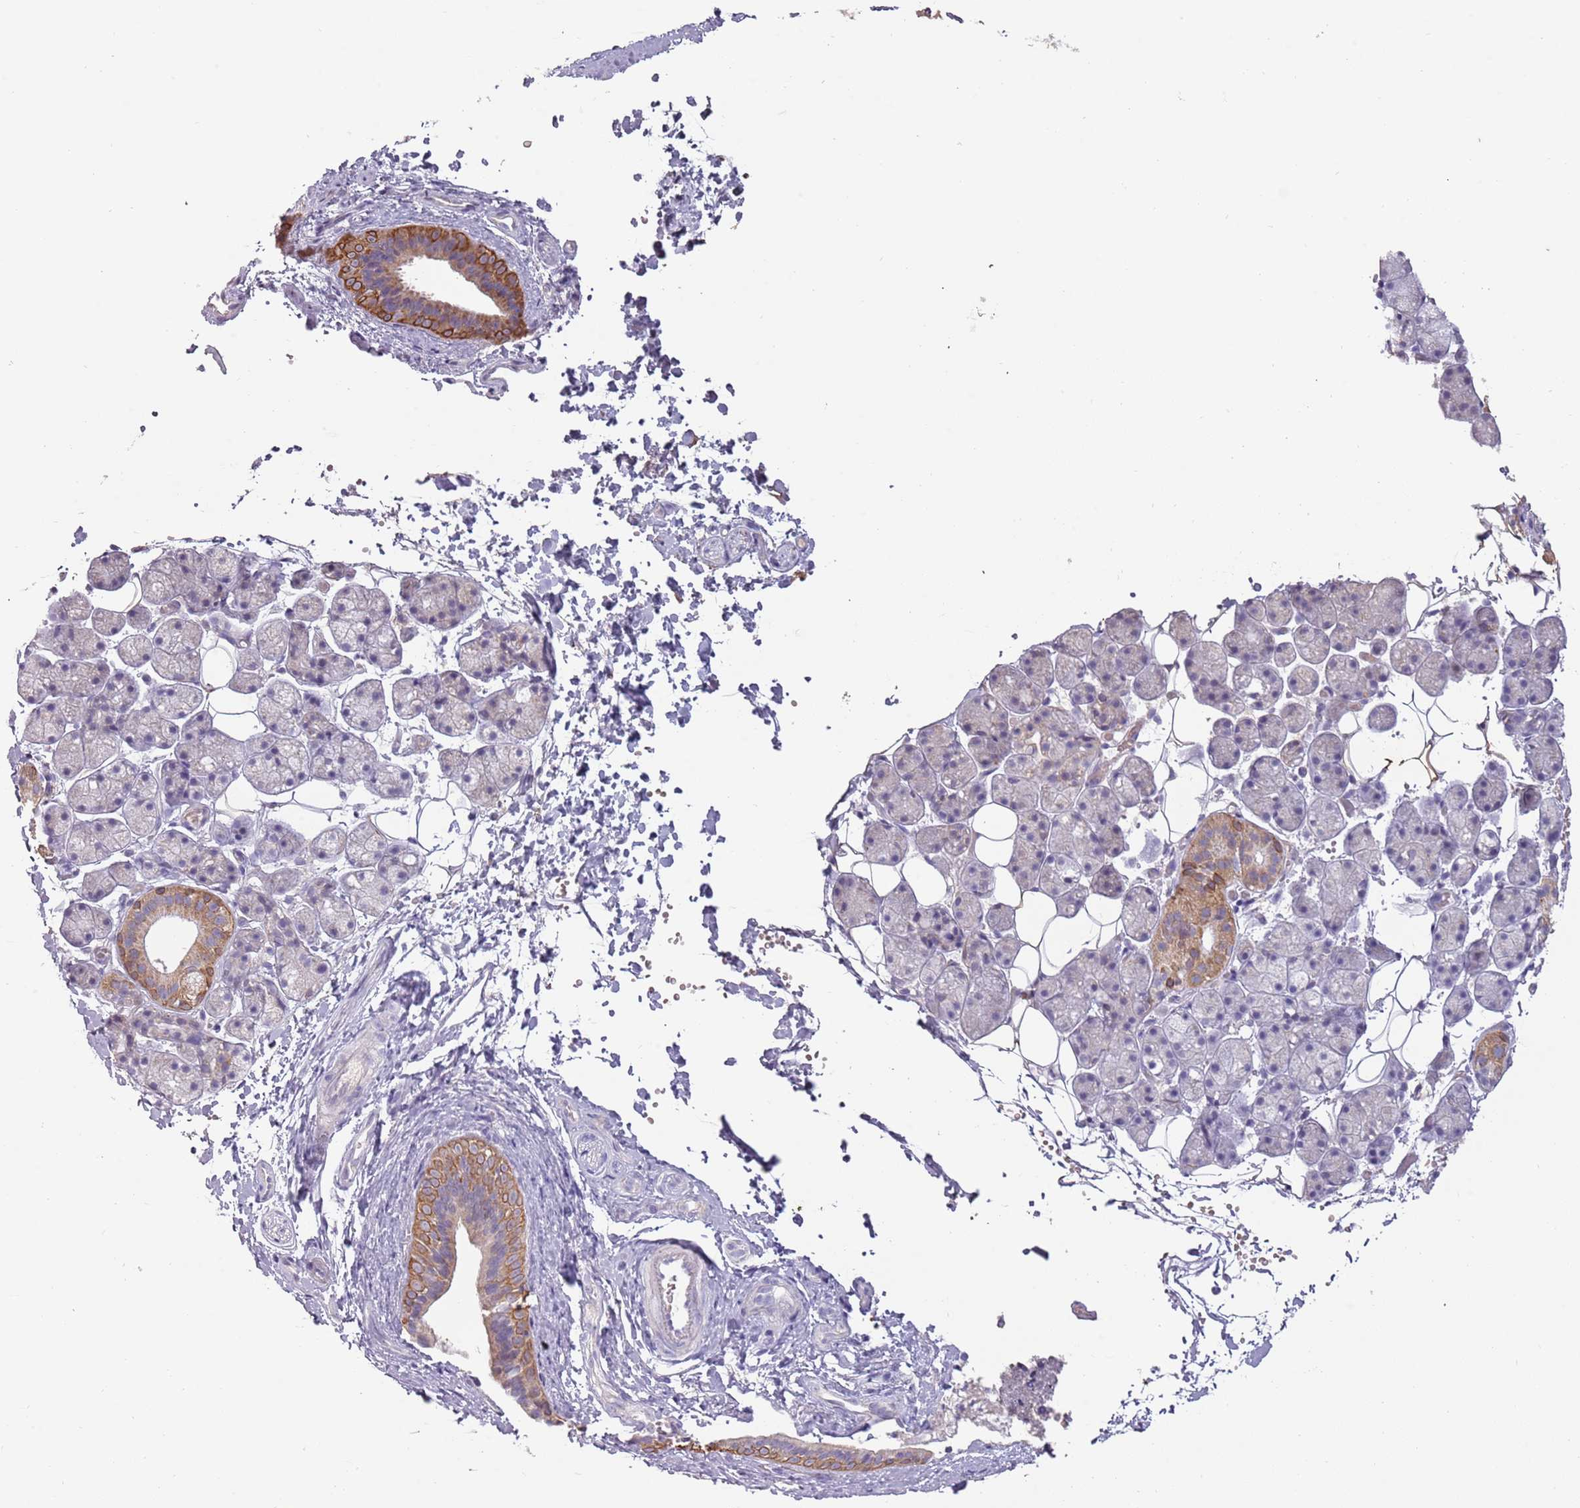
{"staining": {"intensity": "moderate", "quantity": "<25%", "location": "cytoplasmic/membranous"}, "tissue": "salivary gland", "cell_type": "Glandular cells", "image_type": "normal", "snomed": [{"axis": "morphology", "description": "Normal tissue, NOS"}, {"axis": "topography", "description": "Salivary gland"}], "caption": "This is a photomicrograph of immunohistochemistry (IHC) staining of unremarkable salivary gland, which shows moderate positivity in the cytoplasmic/membranous of glandular cells.", "gene": "SYS1", "patient": {"sex": "female", "age": 33}}